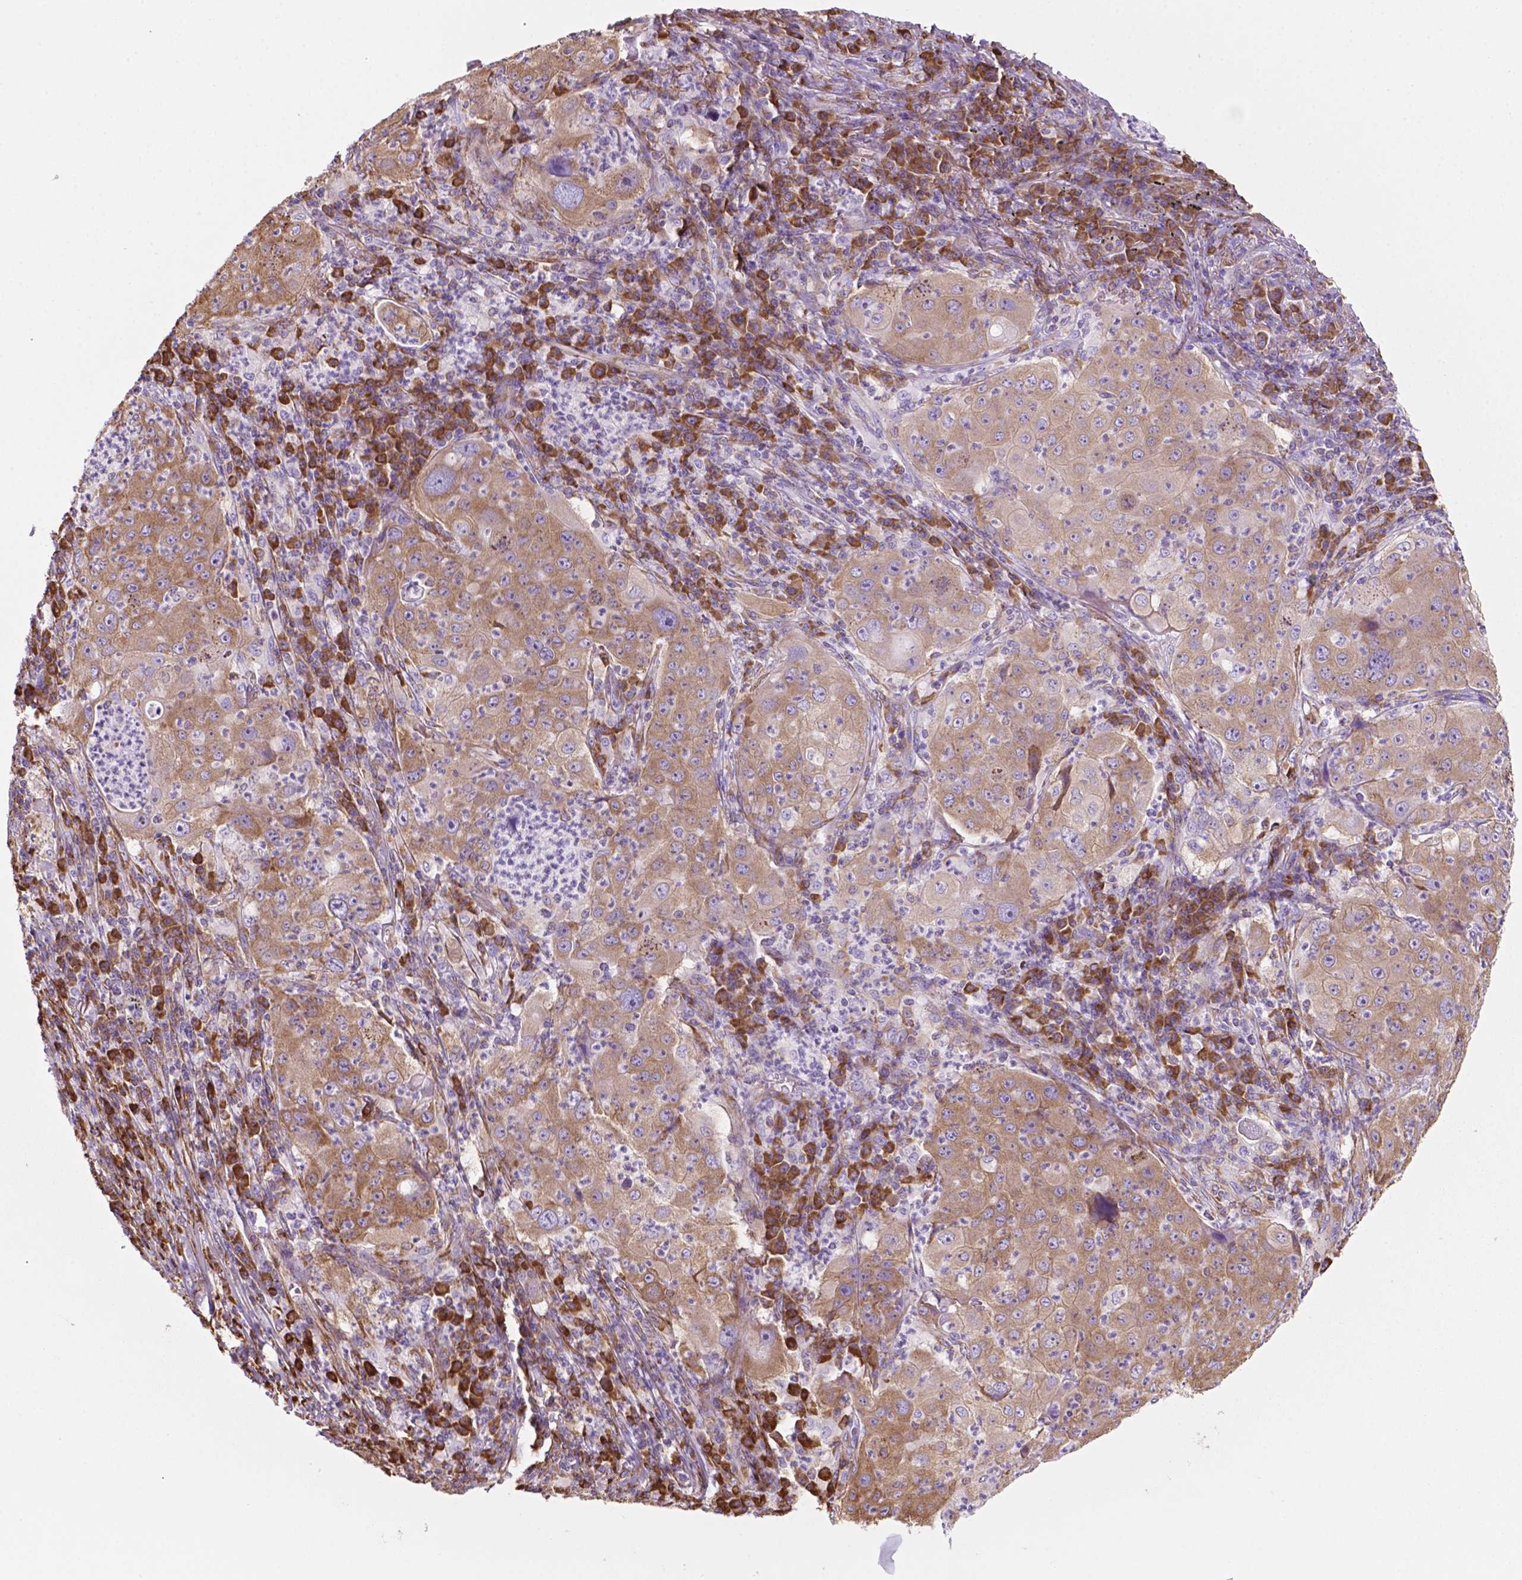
{"staining": {"intensity": "moderate", "quantity": ">75%", "location": "cytoplasmic/membranous"}, "tissue": "lung cancer", "cell_type": "Tumor cells", "image_type": "cancer", "snomed": [{"axis": "morphology", "description": "Squamous cell carcinoma, NOS"}, {"axis": "topography", "description": "Lung"}], "caption": "Lung squamous cell carcinoma stained for a protein (brown) demonstrates moderate cytoplasmic/membranous positive positivity in about >75% of tumor cells.", "gene": "RPL29", "patient": {"sex": "female", "age": 59}}